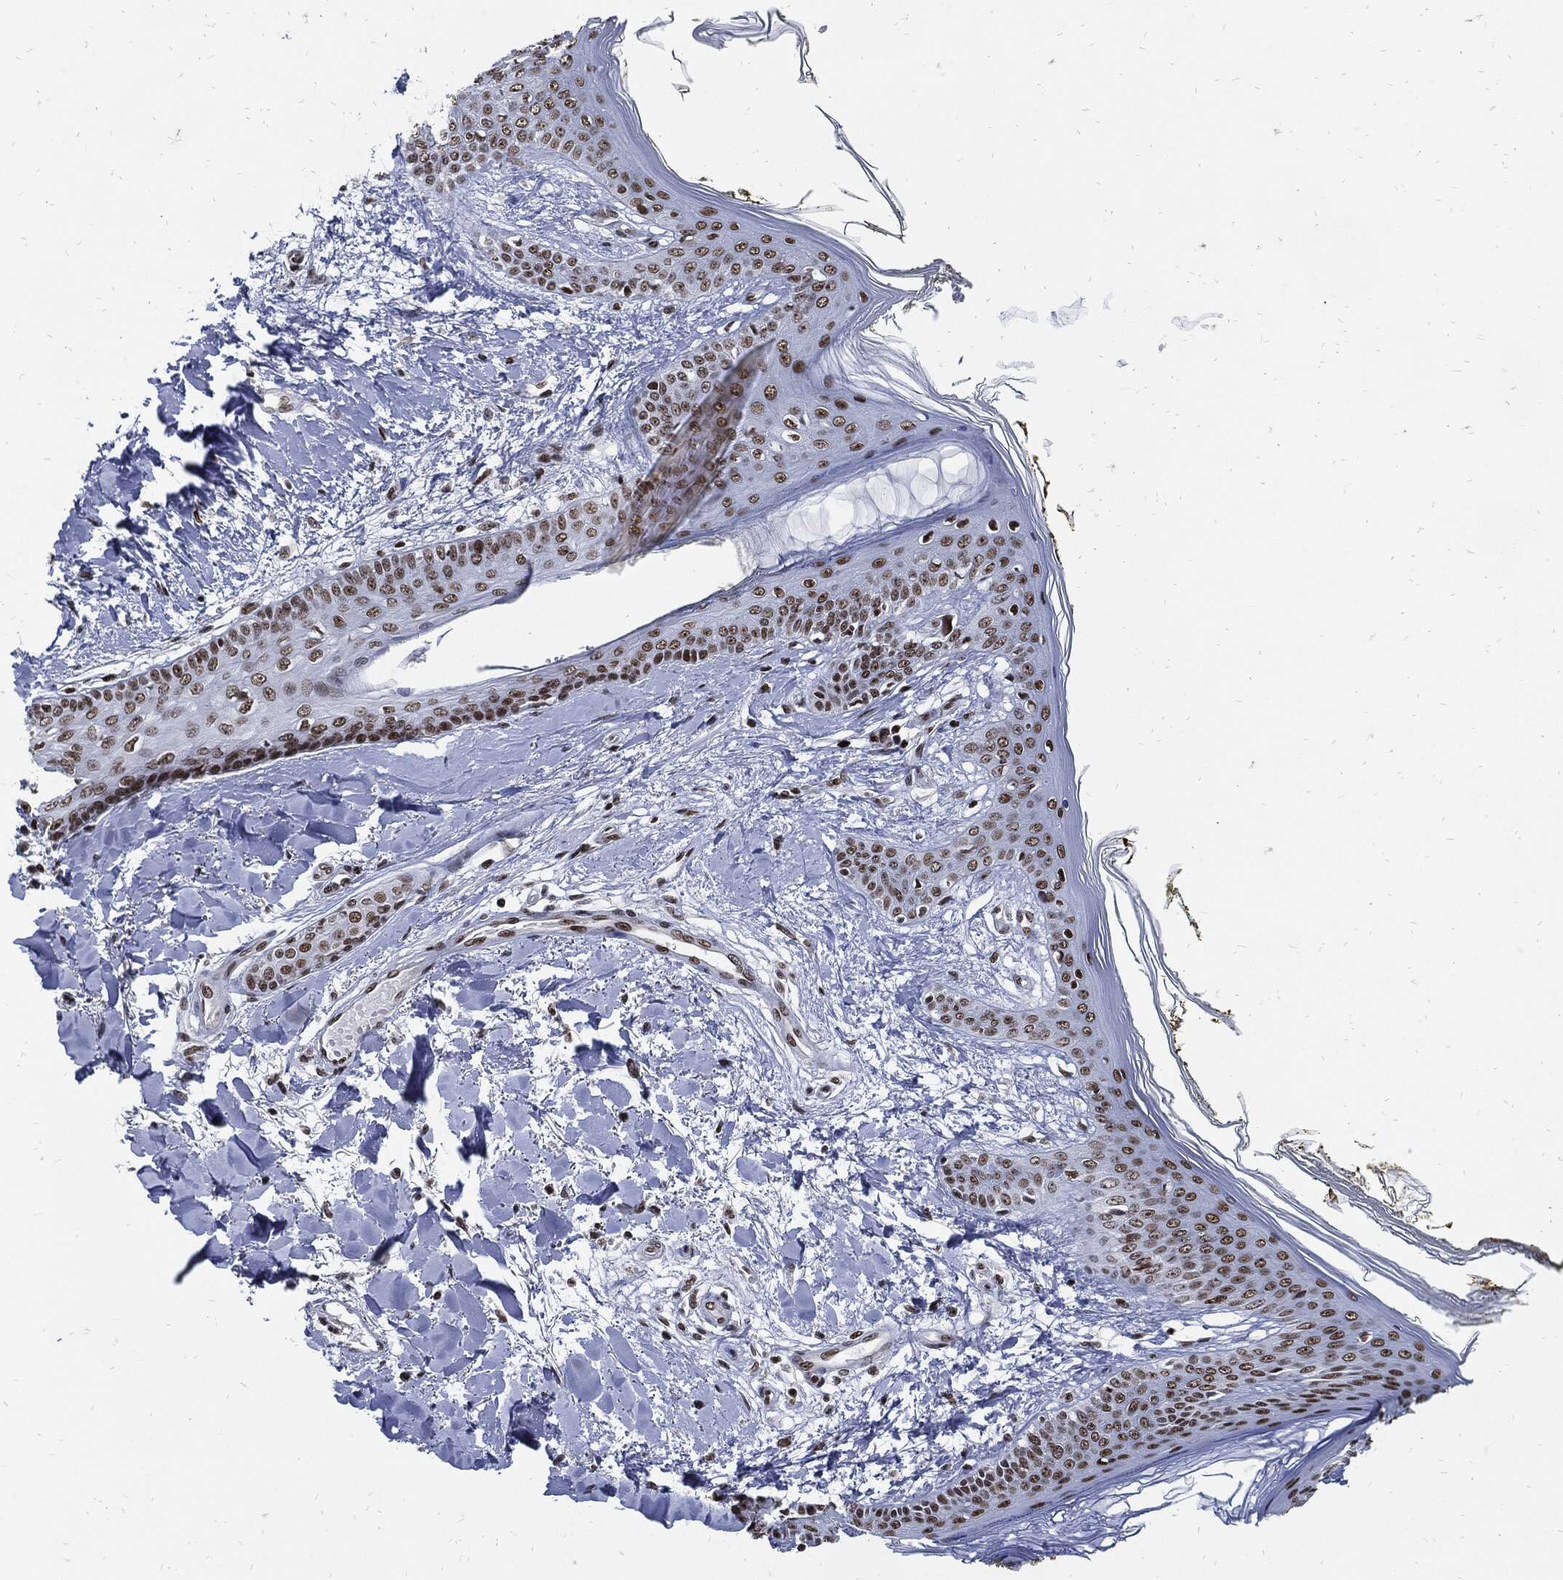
{"staining": {"intensity": "negative", "quantity": "none", "location": "none"}, "tissue": "skin", "cell_type": "Fibroblasts", "image_type": "normal", "snomed": [{"axis": "morphology", "description": "Normal tissue, NOS"}, {"axis": "morphology", "description": "Malignant melanoma, NOS"}, {"axis": "topography", "description": "Skin"}], "caption": "Immunohistochemical staining of benign human skin exhibits no significant staining in fibroblasts.", "gene": "TERF2", "patient": {"sex": "female", "age": 34}}